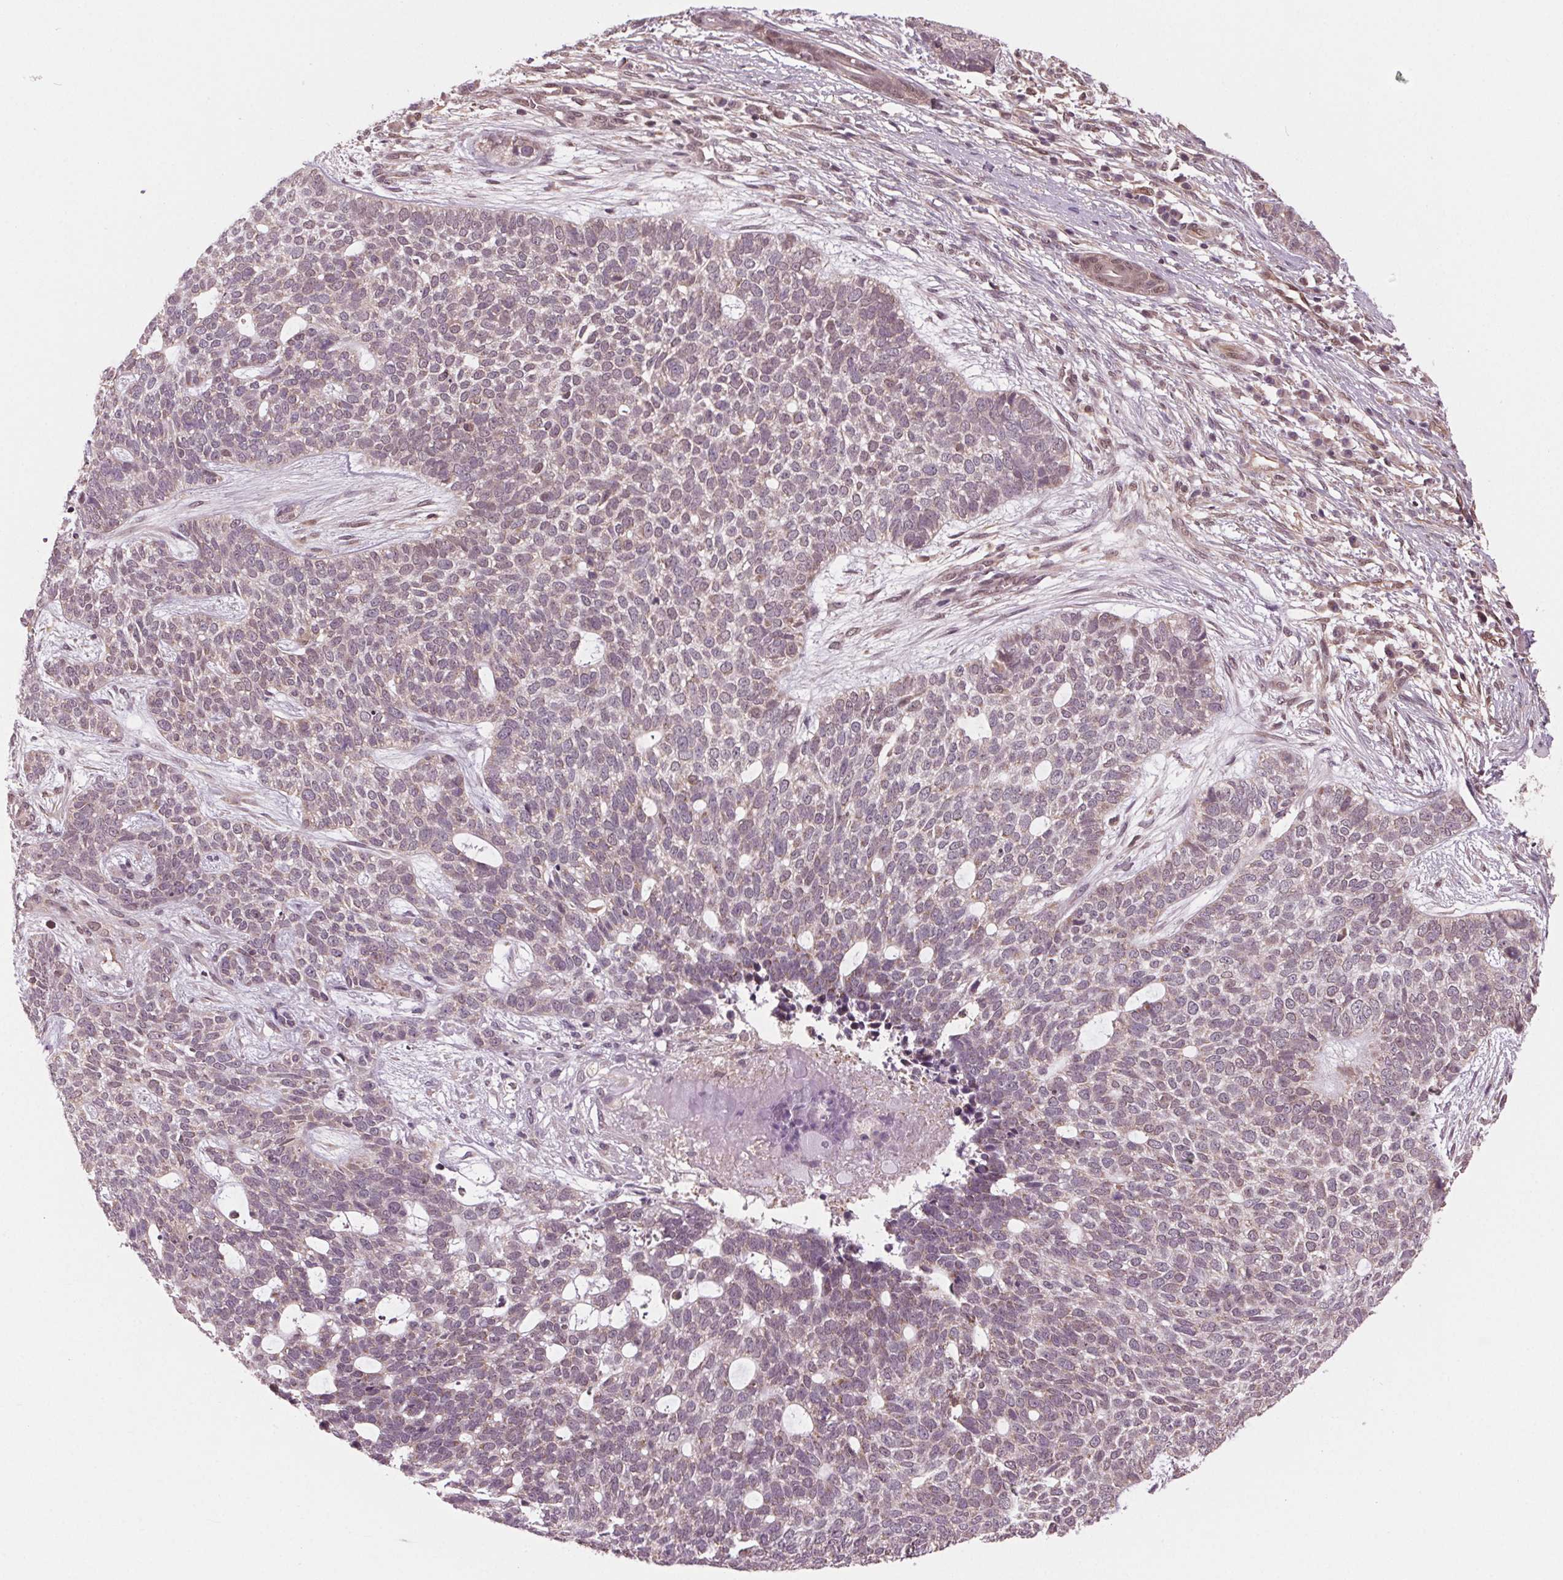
{"staining": {"intensity": "negative", "quantity": "none", "location": "none"}, "tissue": "skin cancer", "cell_type": "Tumor cells", "image_type": "cancer", "snomed": [{"axis": "morphology", "description": "Basal cell carcinoma"}, {"axis": "topography", "description": "Skin"}], "caption": "A high-resolution photomicrograph shows IHC staining of skin cancer, which exhibits no significant staining in tumor cells.", "gene": "STAT3", "patient": {"sex": "female", "age": 69}}